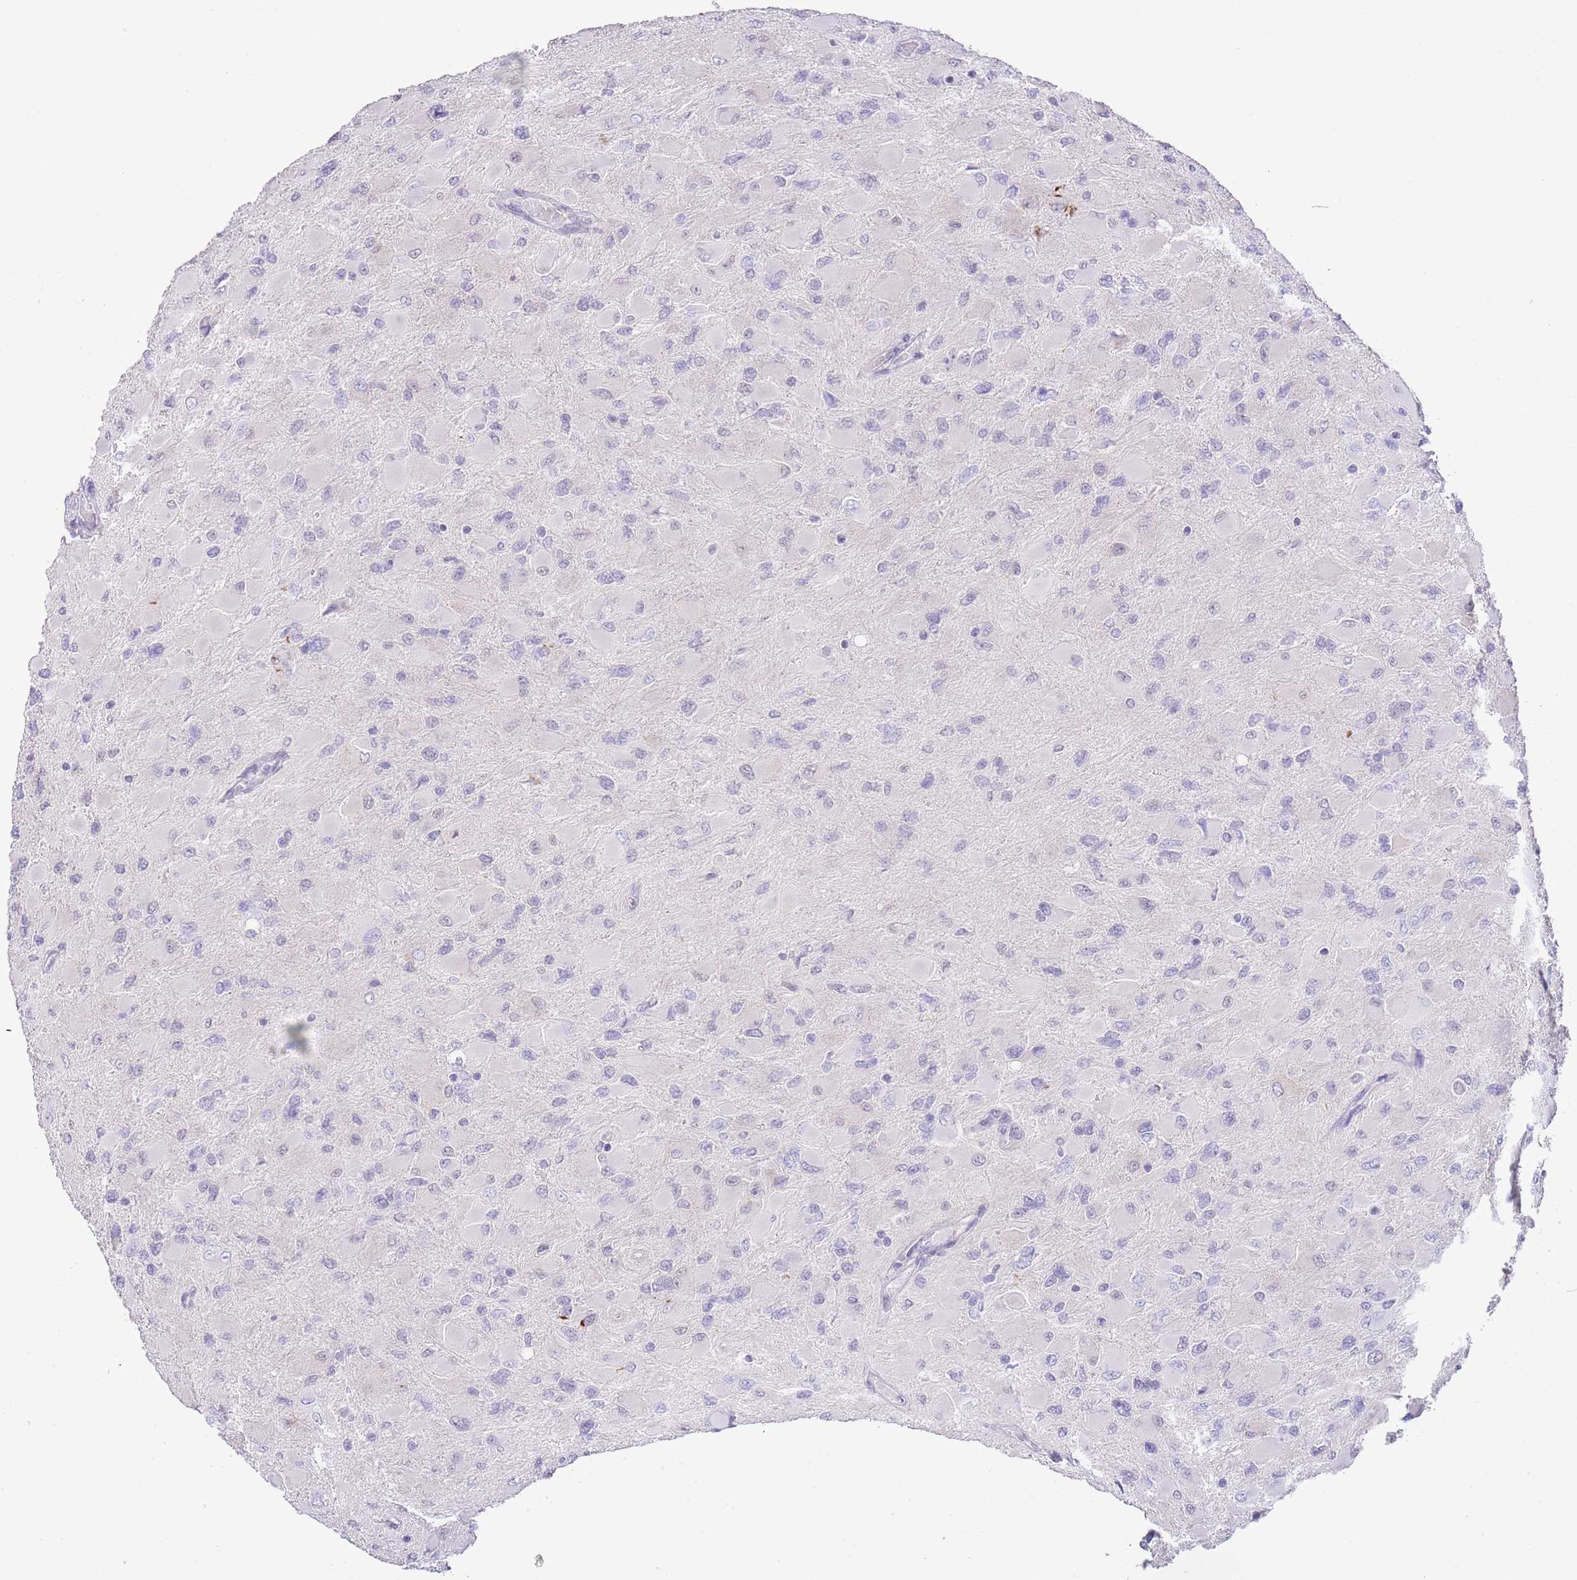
{"staining": {"intensity": "negative", "quantity": "none", "location": "none"}, "tissue": "glioma", "cell_type": "Tumor cells", "image_type": "cancer", "snomed": [{"axis": "morphology", "description": "Glioma, malignant, High grade"}, {"axis": "topography", "description": "Cerebral cortex"}], "caption": "Protein analysis of malignant glioma (high-grade) reveals no significant staining in tumor cells.", "gene": "MIDN", "patient": {"sex": "female", "age": 36}}